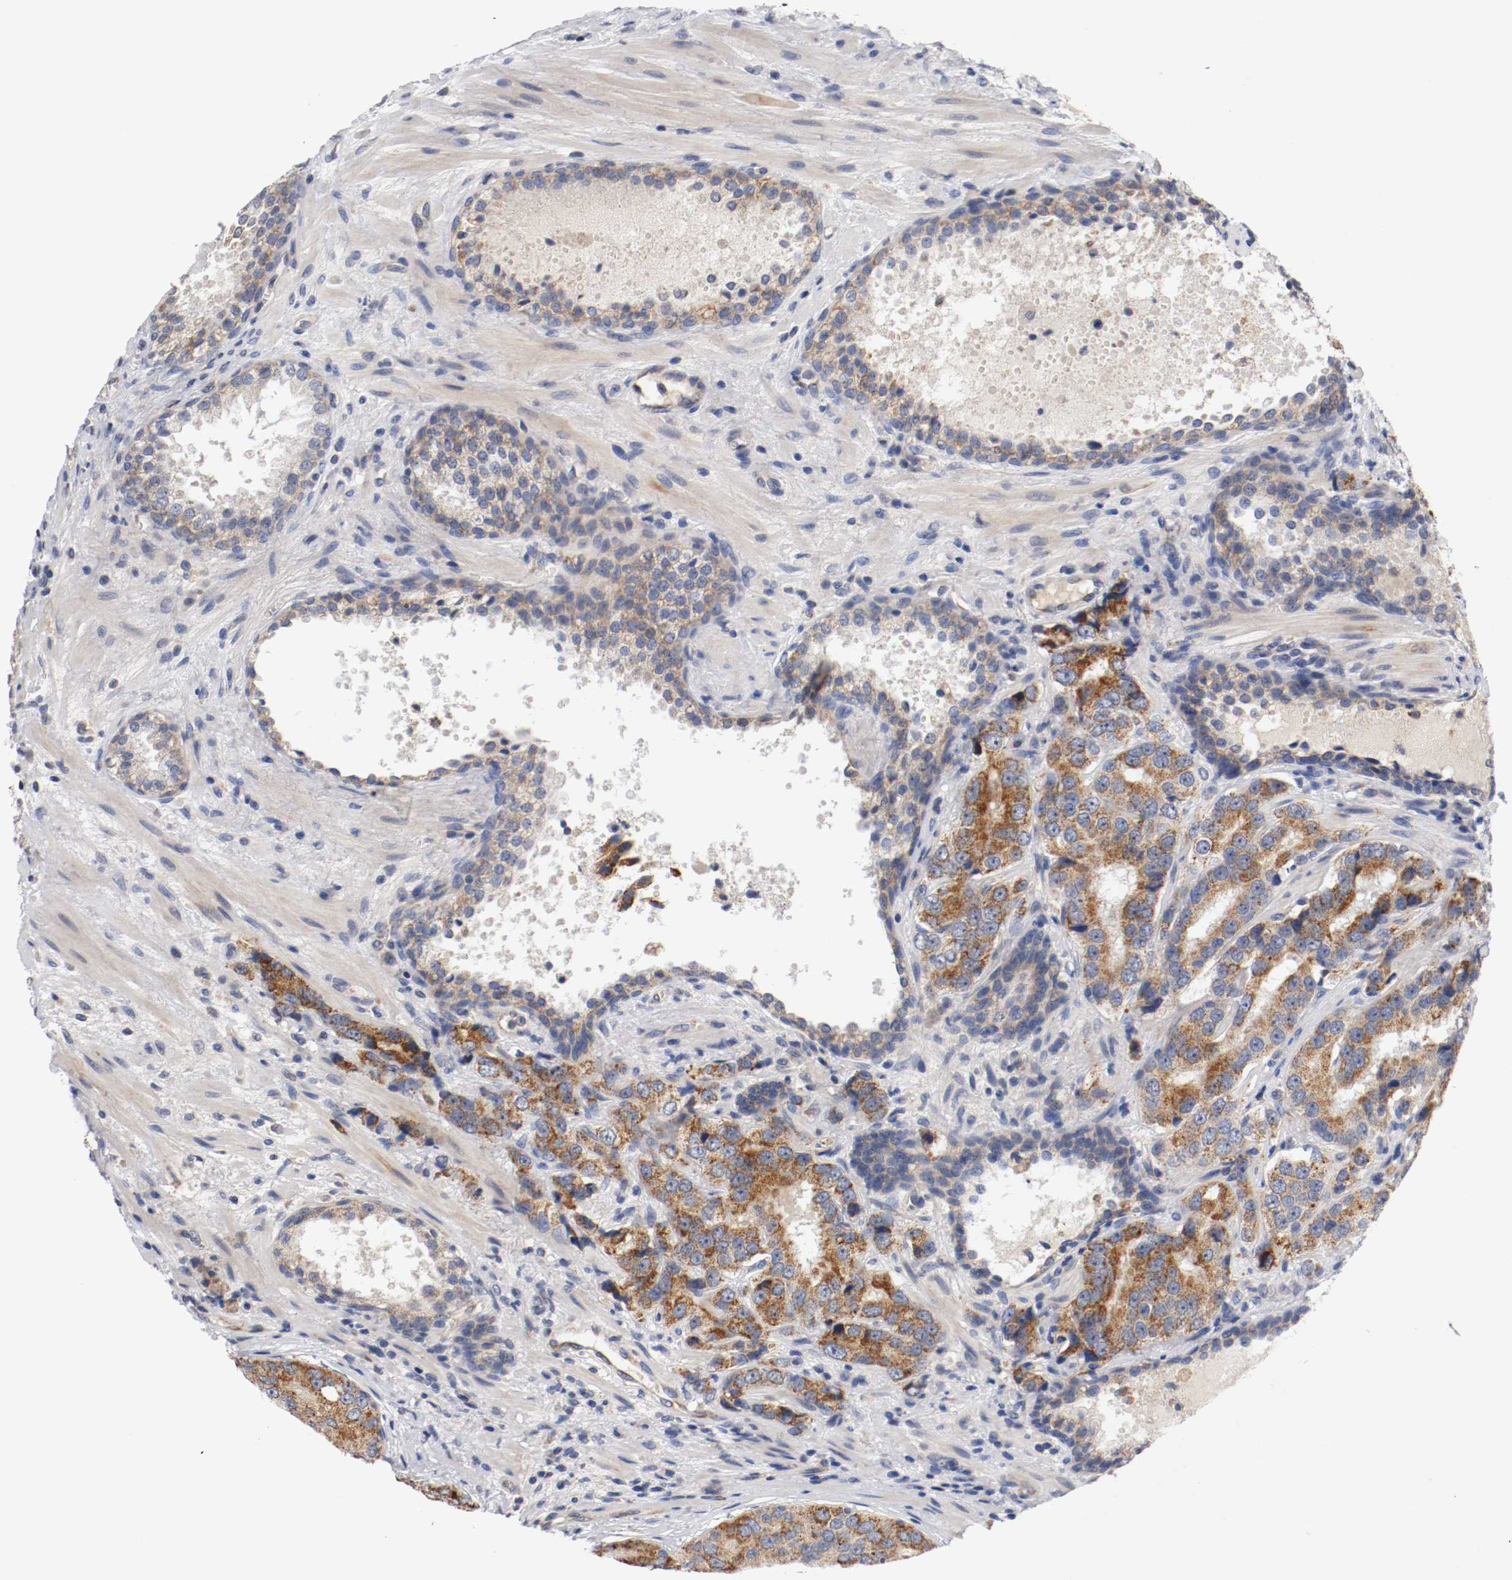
{"staining": {"intensity": "moderate", "quantity": ">75%", "location": "cytoplasmic/membranous"}, "tissue": "prostate cancer", "cell_type": "Tumor cells", "image_type": "cancer", "snomed": [{"axis": "morphology", "description": "Adenocarcinoma, High grade"}, {"axis": "topography", "description": "Prostate"}], "caption": "Immunohistochemical staining of prostate cancer demonstrates medium levels of moderate cytoplasmic/membranous staining in approximately >75% of tumor cells. The staining was performed using DAB (3,3'-diaminobenzidine) to visualize the protein expression in brown, while the nuclei were stained in blue with hematoxylin (Magnification: 20x).", "gene": "PCSK6", "patient": {"sex": "male", "age": 58}}